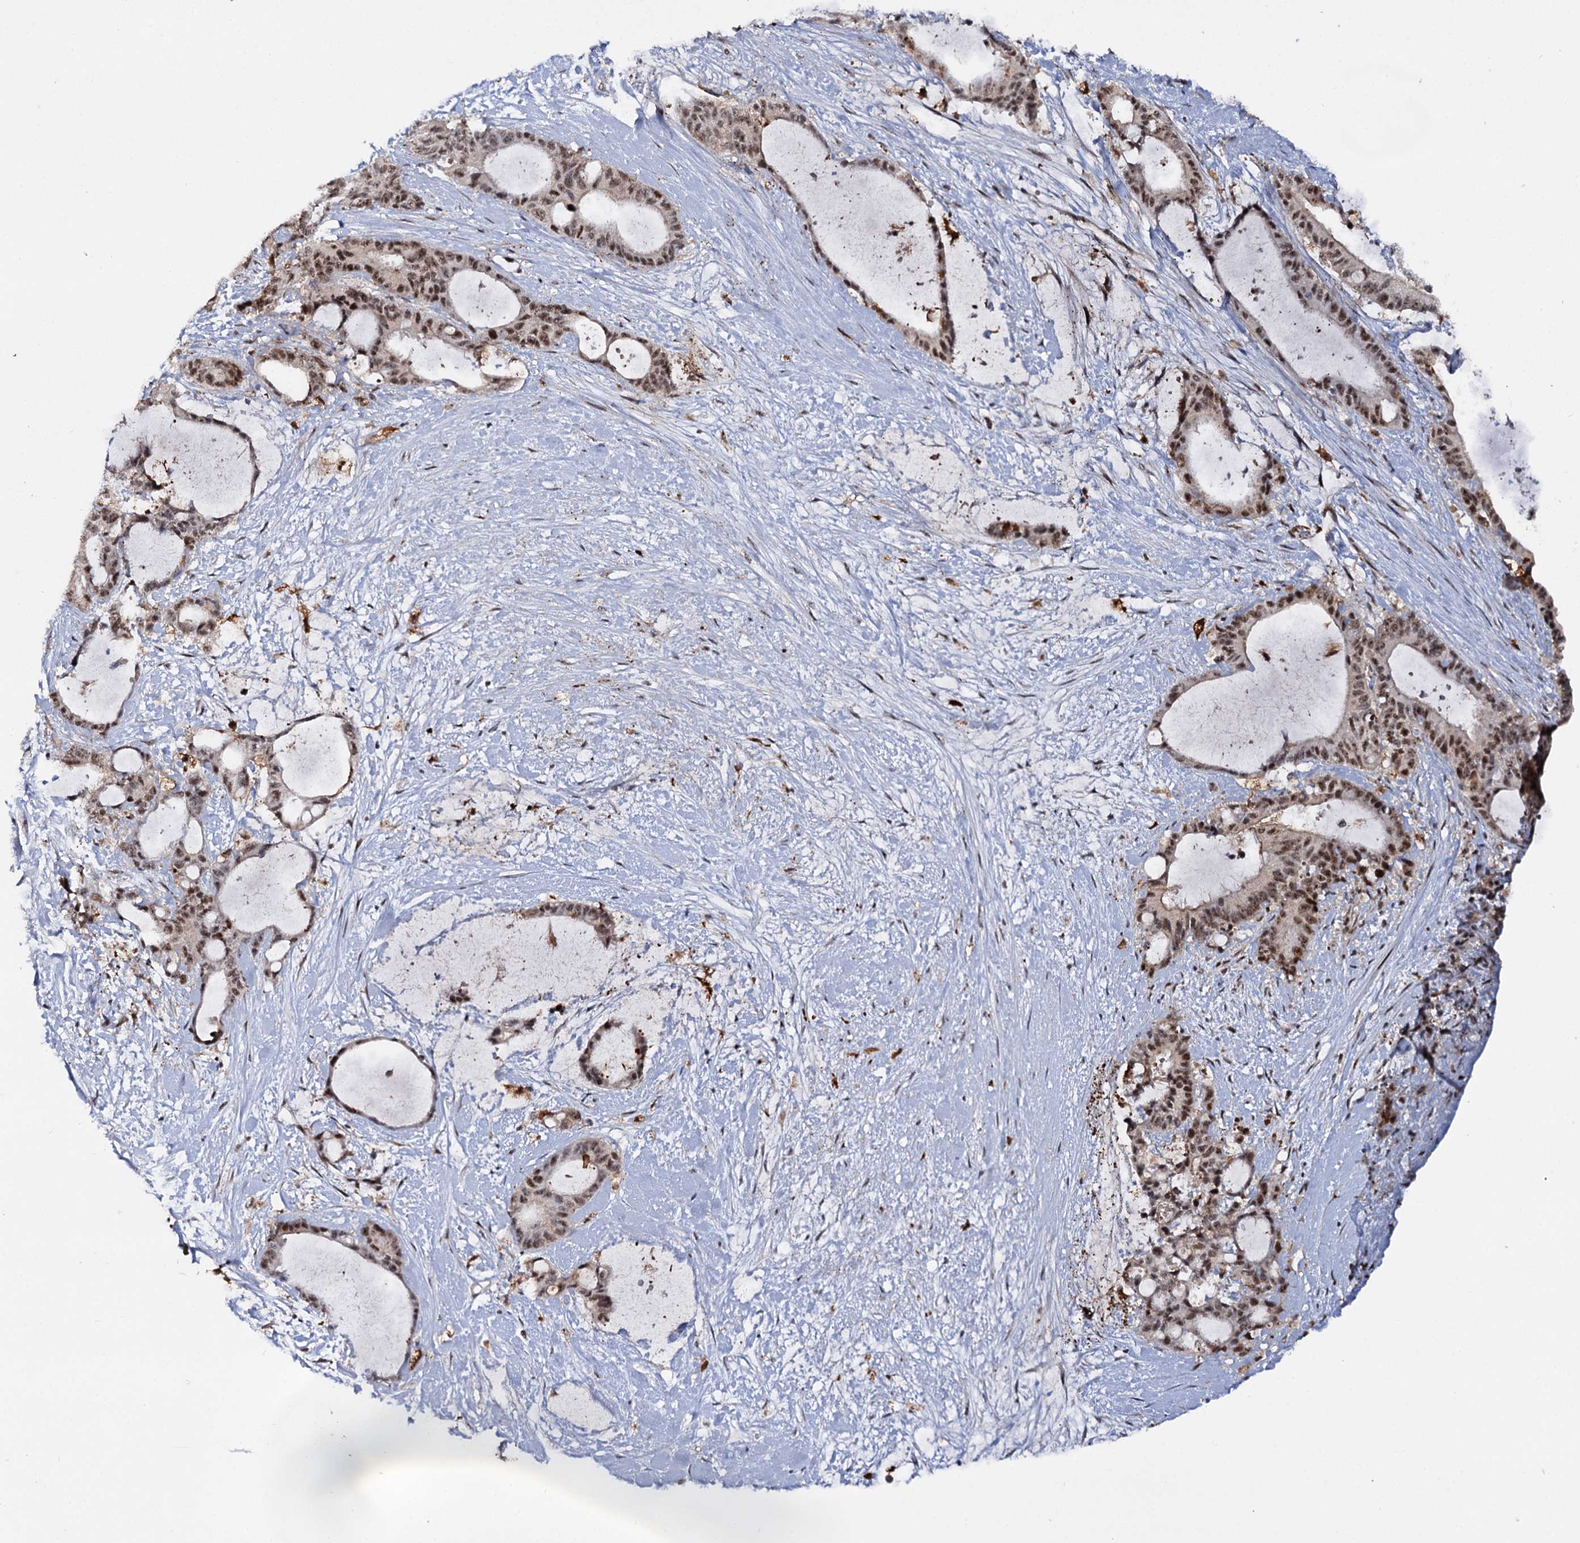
{"staining": {"intensity": "moderate", "quantity": ">75%", "location": "nuclear"}, "tissue": "liver cancer", "cell_type": "Tumor cells", "image_type": "cancer", "snomed": [{"axis": "morphology", "description": "Normal tissue, NOS"}, {"axis": "morphology", "description": "Cholangiocarcinoma"}, {"axis": "topography", "description": "Liver"}, {"axis": "topography", "description": "Peripheral nerve tissue"}], "caption": "High-magnification brightfield microscopy of cholangiocarcinoma (liver) stained with DAB (brown) and counterstained with hematoxylin (blue). tumor cells exhibit moderate nuclear staining is seen in approximately>75% of cells. (DAB (3,3'-diaminobenzidine) = brown stain, brightfield microscopy at high magnification).", "gene": "BUD13", "patient": {"sex": "female", "age": 73}}